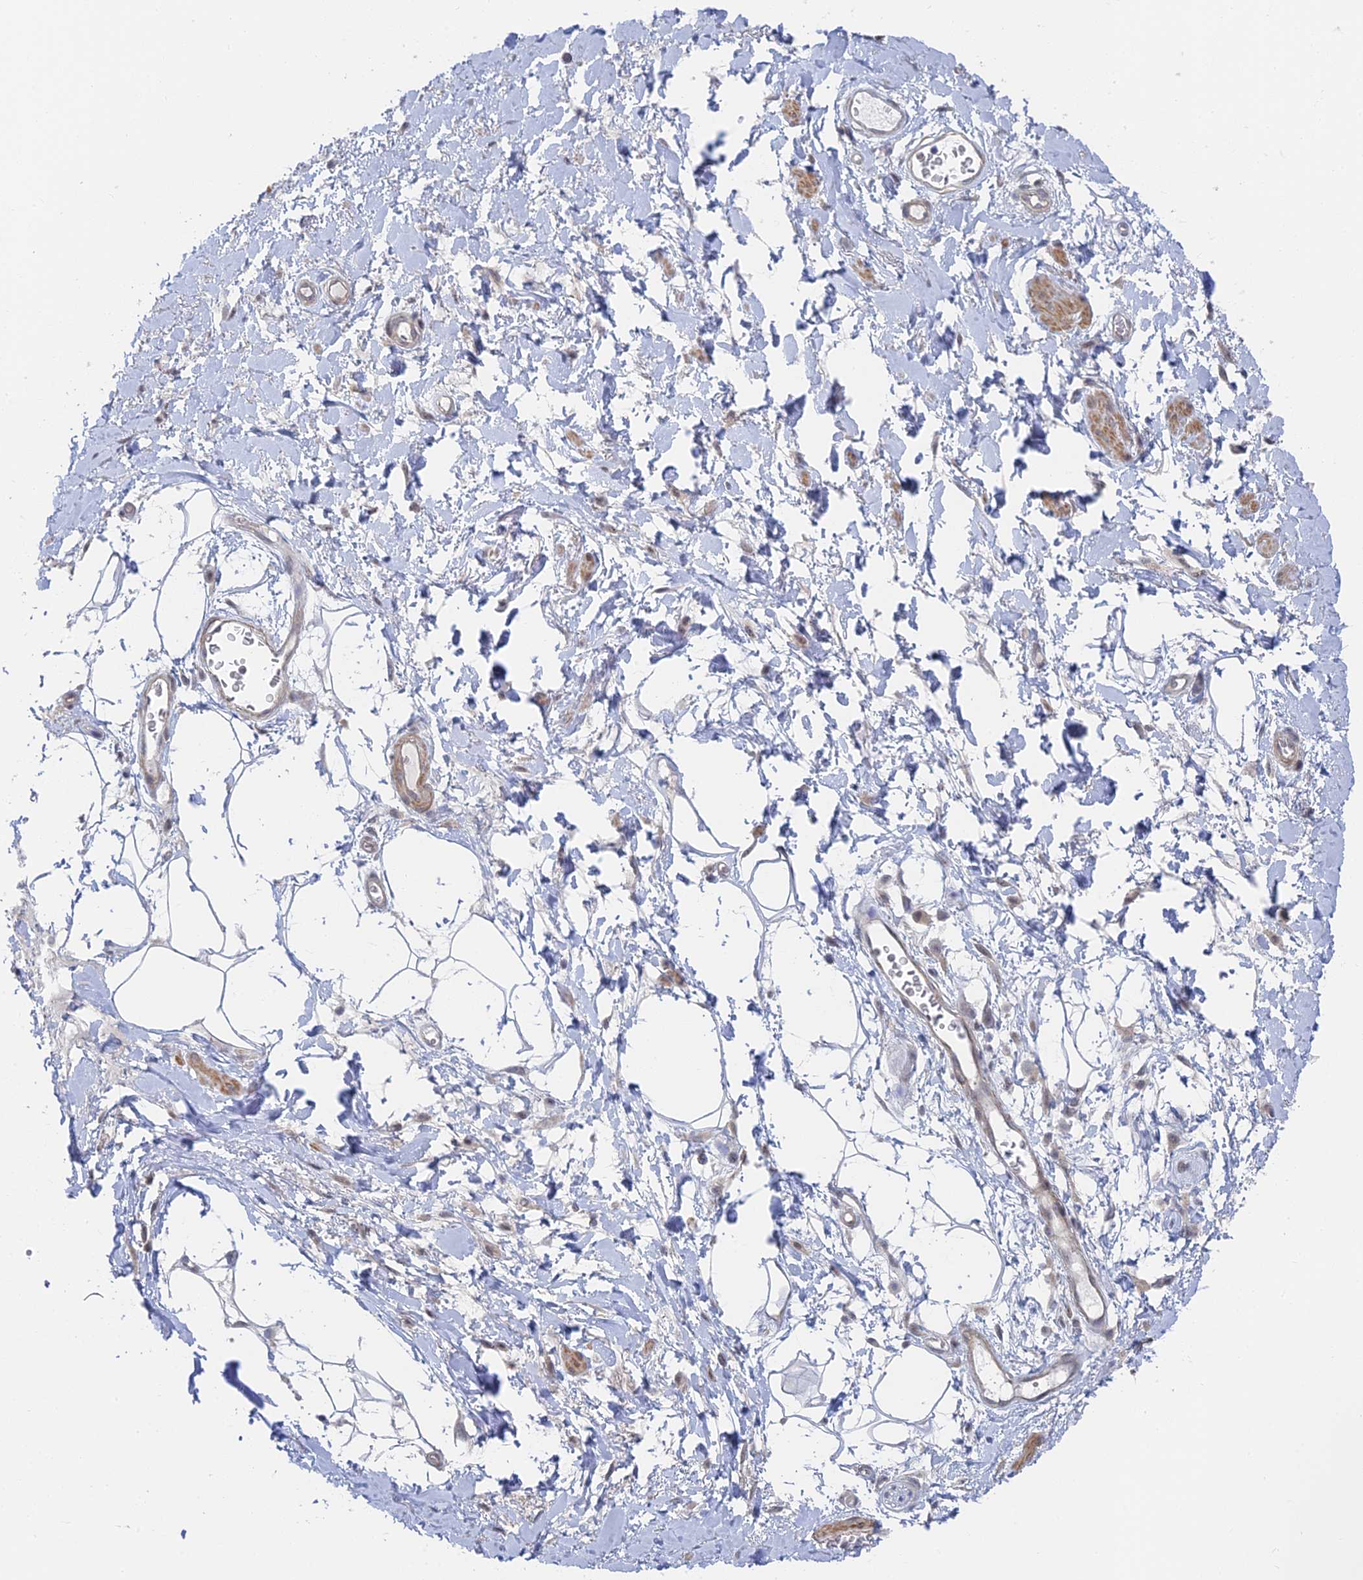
{"staining": {"intensity": "negative", "quantity": "none", "location": "none"}, "tissue": "adipose tissue", "cell_type": "Adipocytes", "image_type": "normal", "snomed": [{"axis": "morphology", "description": "Normal tissue, NOS"}, {"axis": "morphology", "description": "Adenocarcinoma, NOS"}, {"axis": "topography", "description": "Rectum"}, {"axis": "topography", "description": "Vagina"}, {"axis": "topography", "description": "Peripheral nerve tissue"}], "caption": "This is an immunohistochemistry (IHC) micrograph of normal adipose tissue. There is no positivity in adipocytes.", "gene": "CFAP92", "patient": {"sex": "female", "age": 71}}